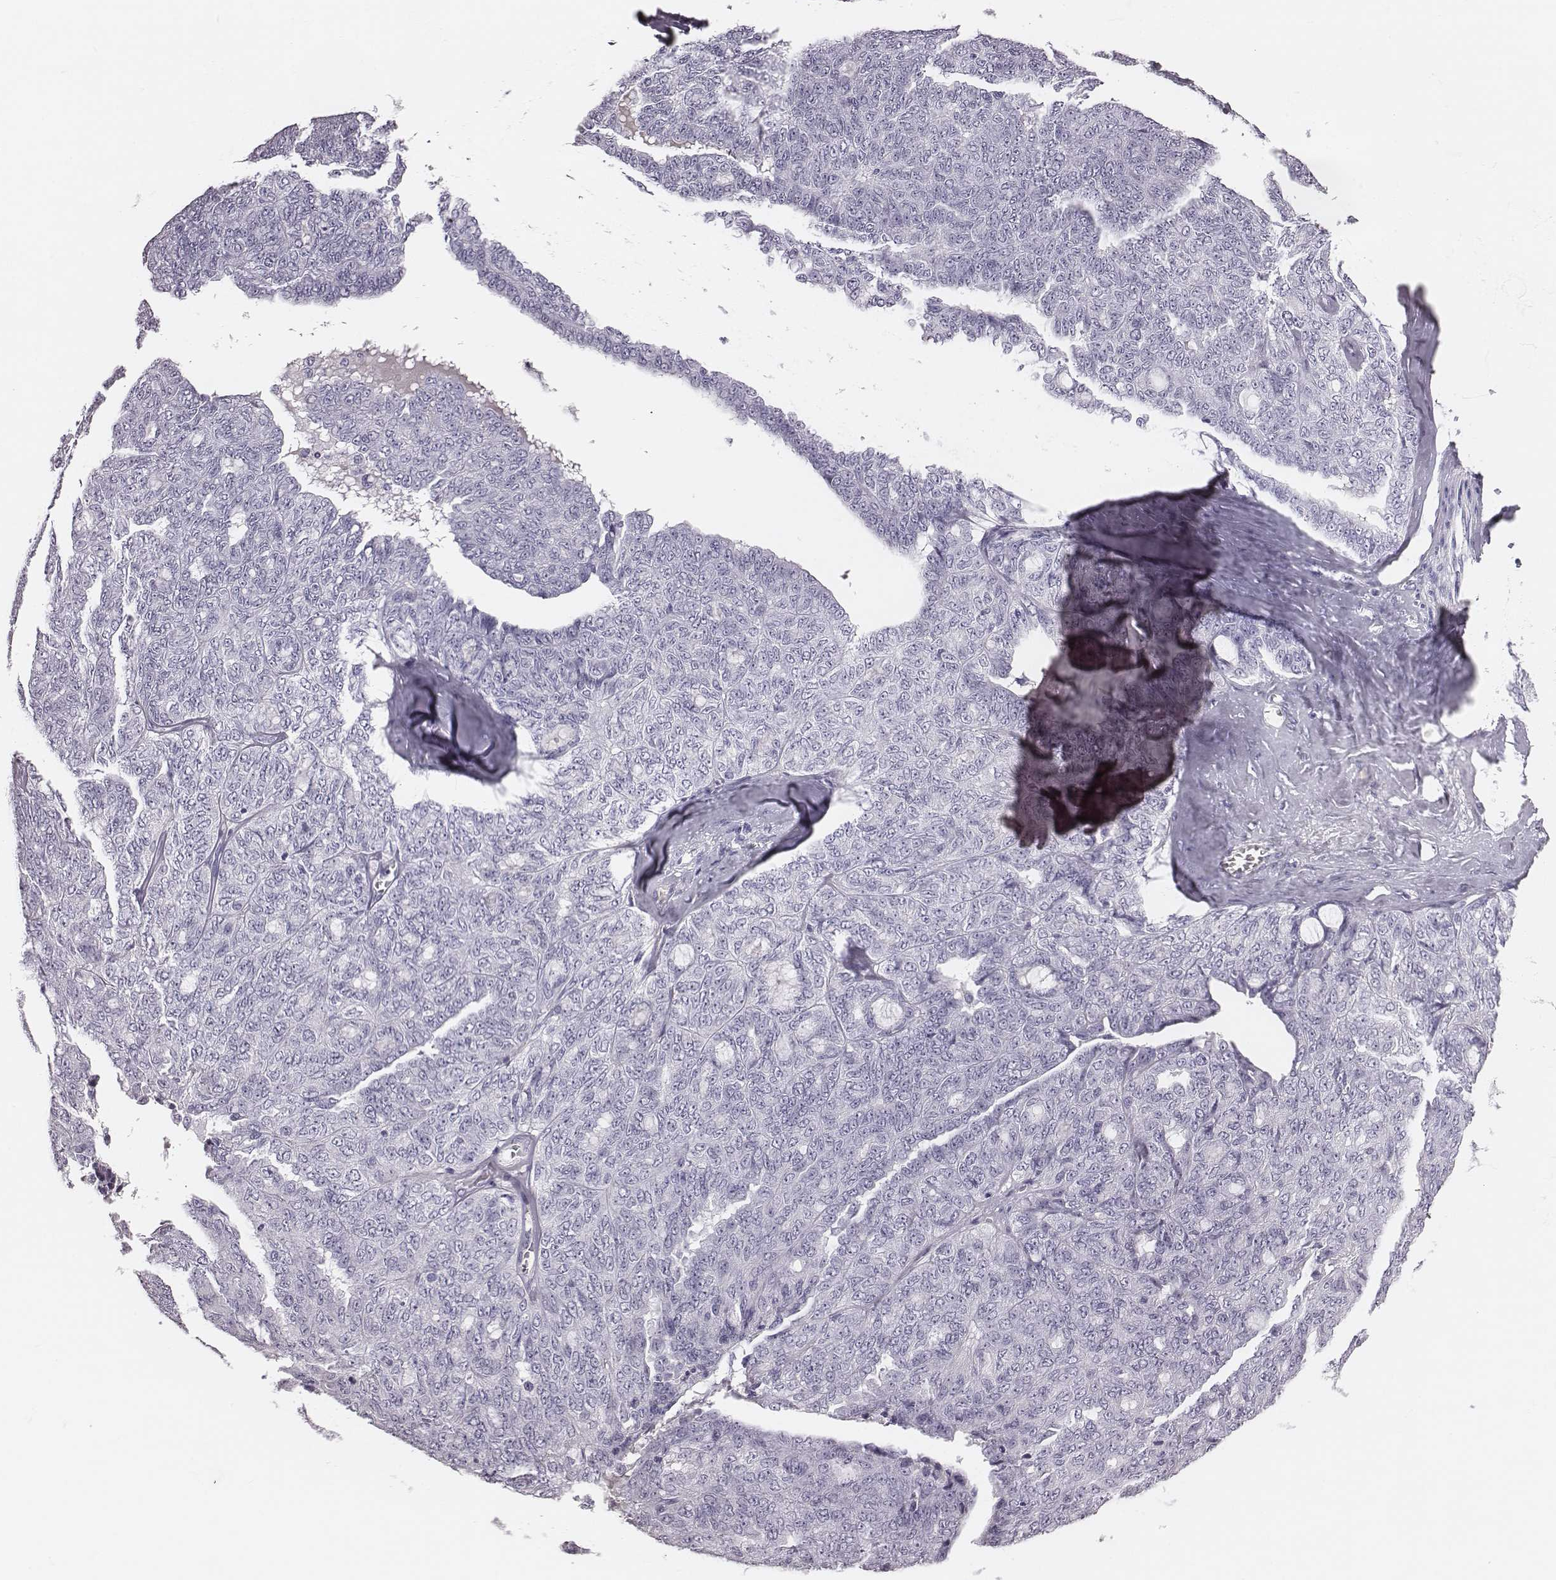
{"staining": {"intensity": "negative", "quantity": "none", "location": "none"}, "tissue": "ovarian cancer", "cell_type": "Tumor cells", "image_type": "cancer", "snomed": [{"axis": "morphology", "description": "Cystadenocarcinoma, serous, NOS"}, {"axis": "topography", "description": "Ovary"}], "caption": "This image is of serous cystadenocarcinoma (ovarian) stained with immunohistochemistry to label a protein in brown with the nuclei are counter-stained blue. There is no expression in tumor cells. The staining was performed using DAB to visualize the protein expression in brown, while the nuclei were stained in blue with hematoxylin (Magnification: 20x).", "gene": "CSH1", "patient": {"sex": "female", "age": 71}}